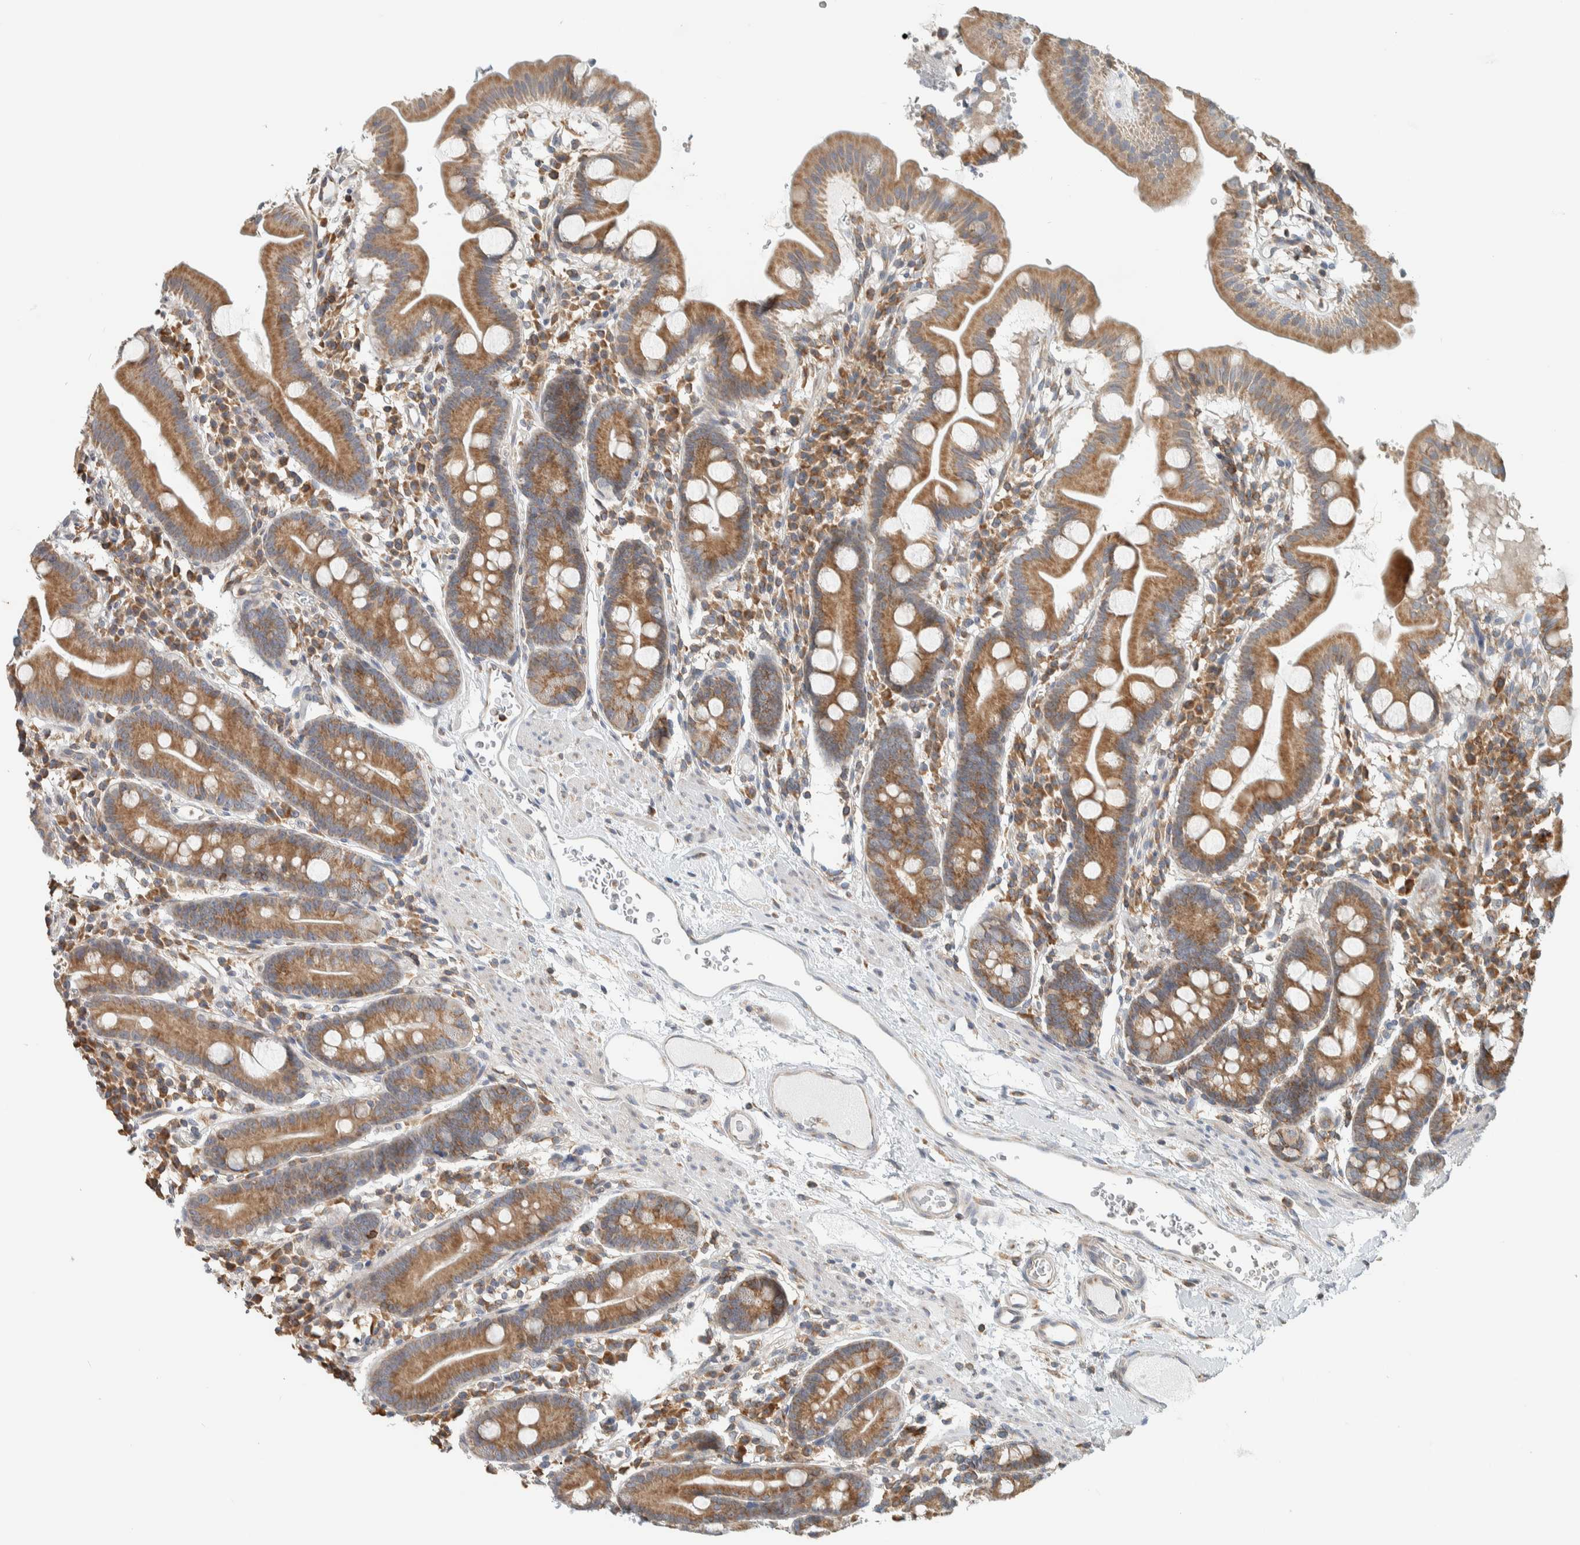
{"staining": {"intensity": "moderate", "quantity": ">75%", "location": "cytoplasmic/membranous"}, "tissue": "duodenum", "cell_type": "Glandular cells", "image_type": "normal", "snomed": [{"axis": "morphology", "description": "Normal tissue, NOS"}, {"axis": "topography", "description": "Duodenum"}], "caption": "A photomicrograph showing moderate cytoplasmic/membranous expression in approximately >75% of glandular cells in normal duodenum, as visualized by brown immunohistochemical staining.", "gene": "CCDC57", "patient": {"sex": "male", "age": 50}}